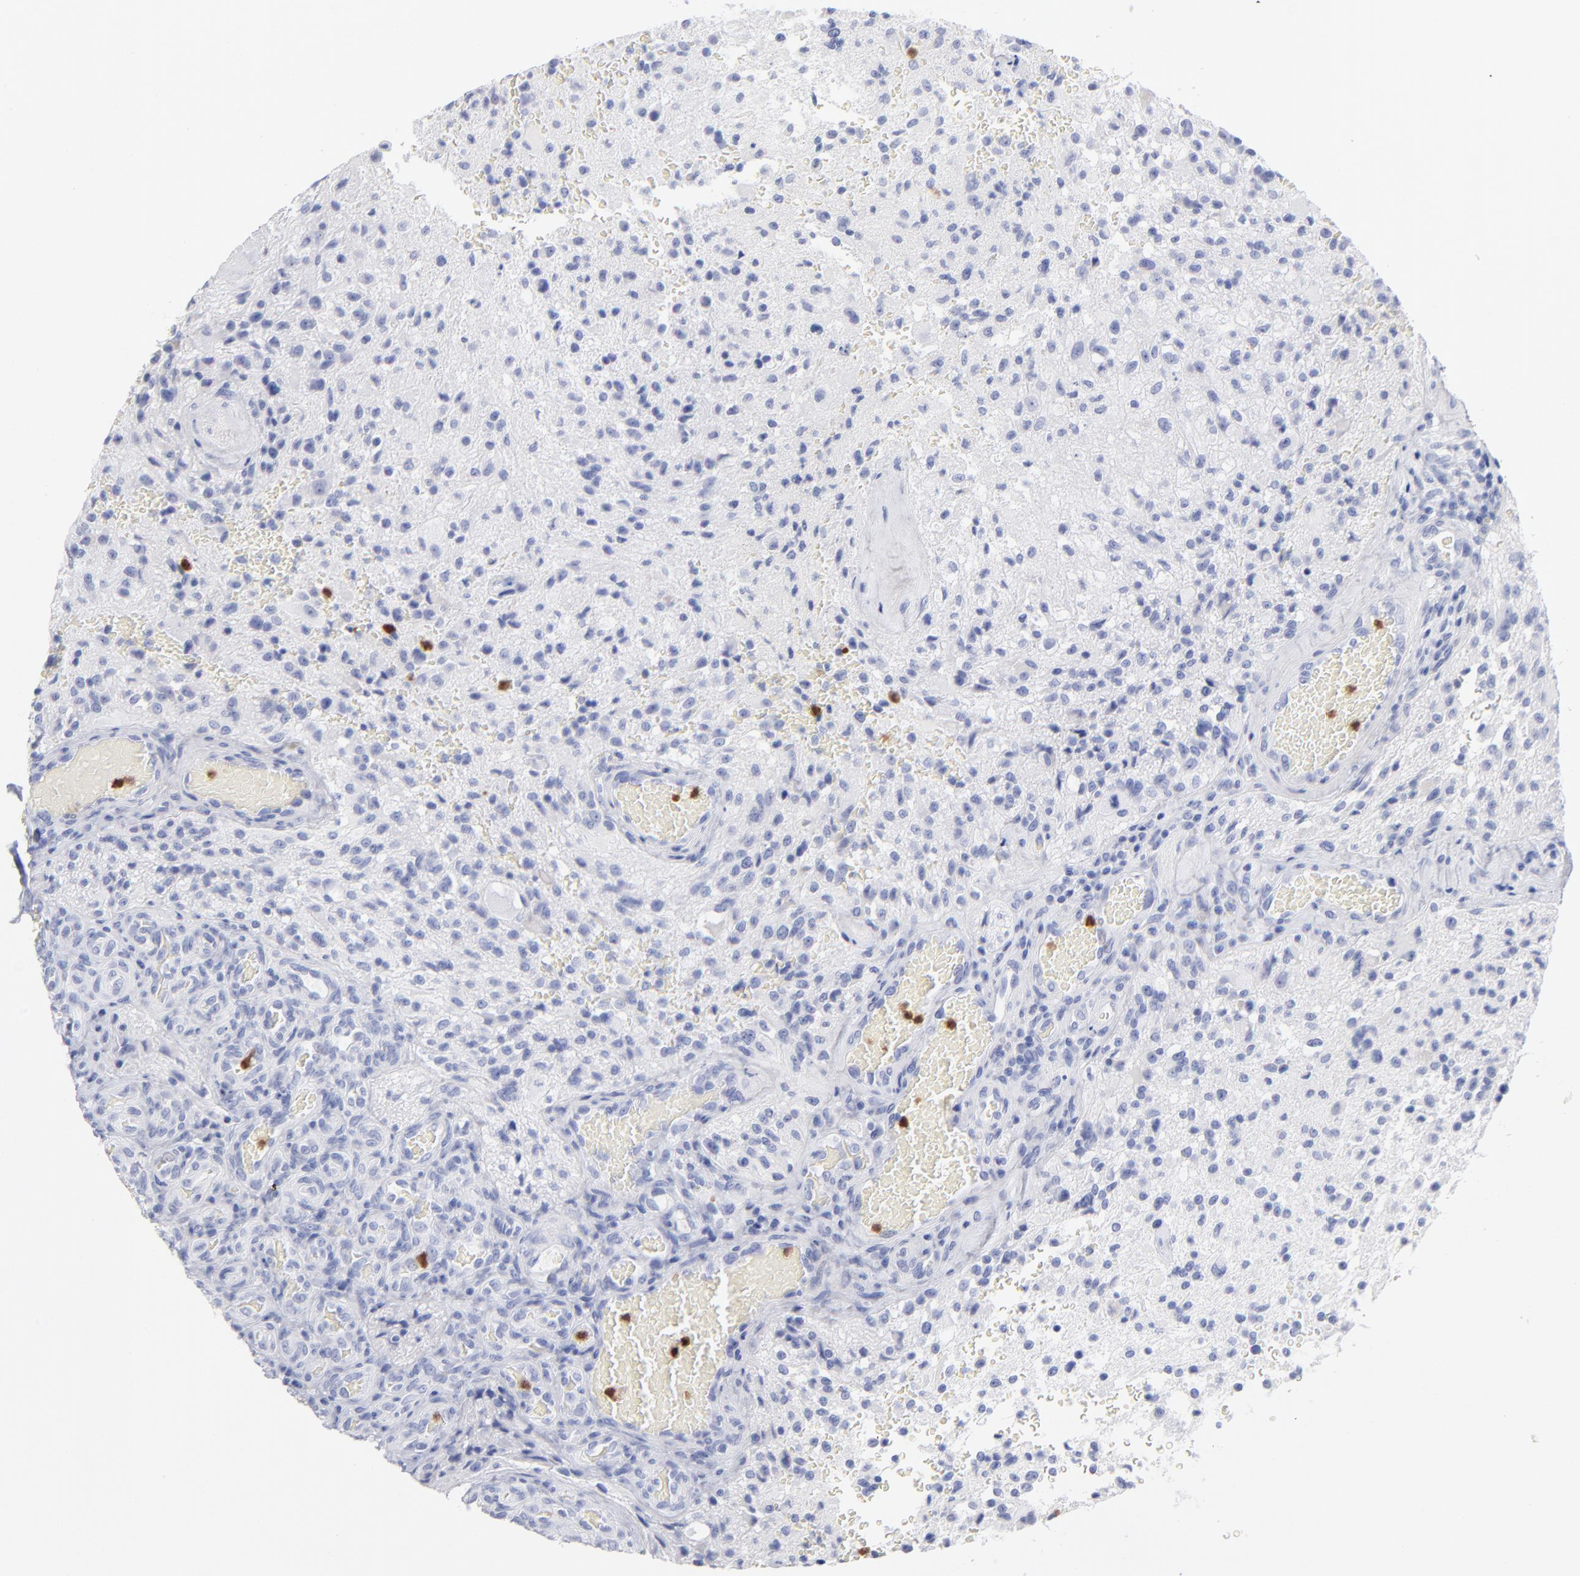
{"staining": {"intensity": "negative", "quantity": "none", "location": "none"}, "tissue": "glioma", "cell_type": "Tumor cells", "image_type": "cancer", "snomed": [{"axis": "morphology", "description": "Normal tissue, NOS"}, {"axis": "morphology", "description": "Glioma, malignant, High grade"}, {"axis": "topography", "description": "Cerebral cortex"}], "caption": "A high-resolution photomicrograph shows IHC staining of malignant glioma (high-grade), which reveals no significant positivity in tumor cells.", "gene": "ARG1", "patient": {"sex": "male", "age": 56}}